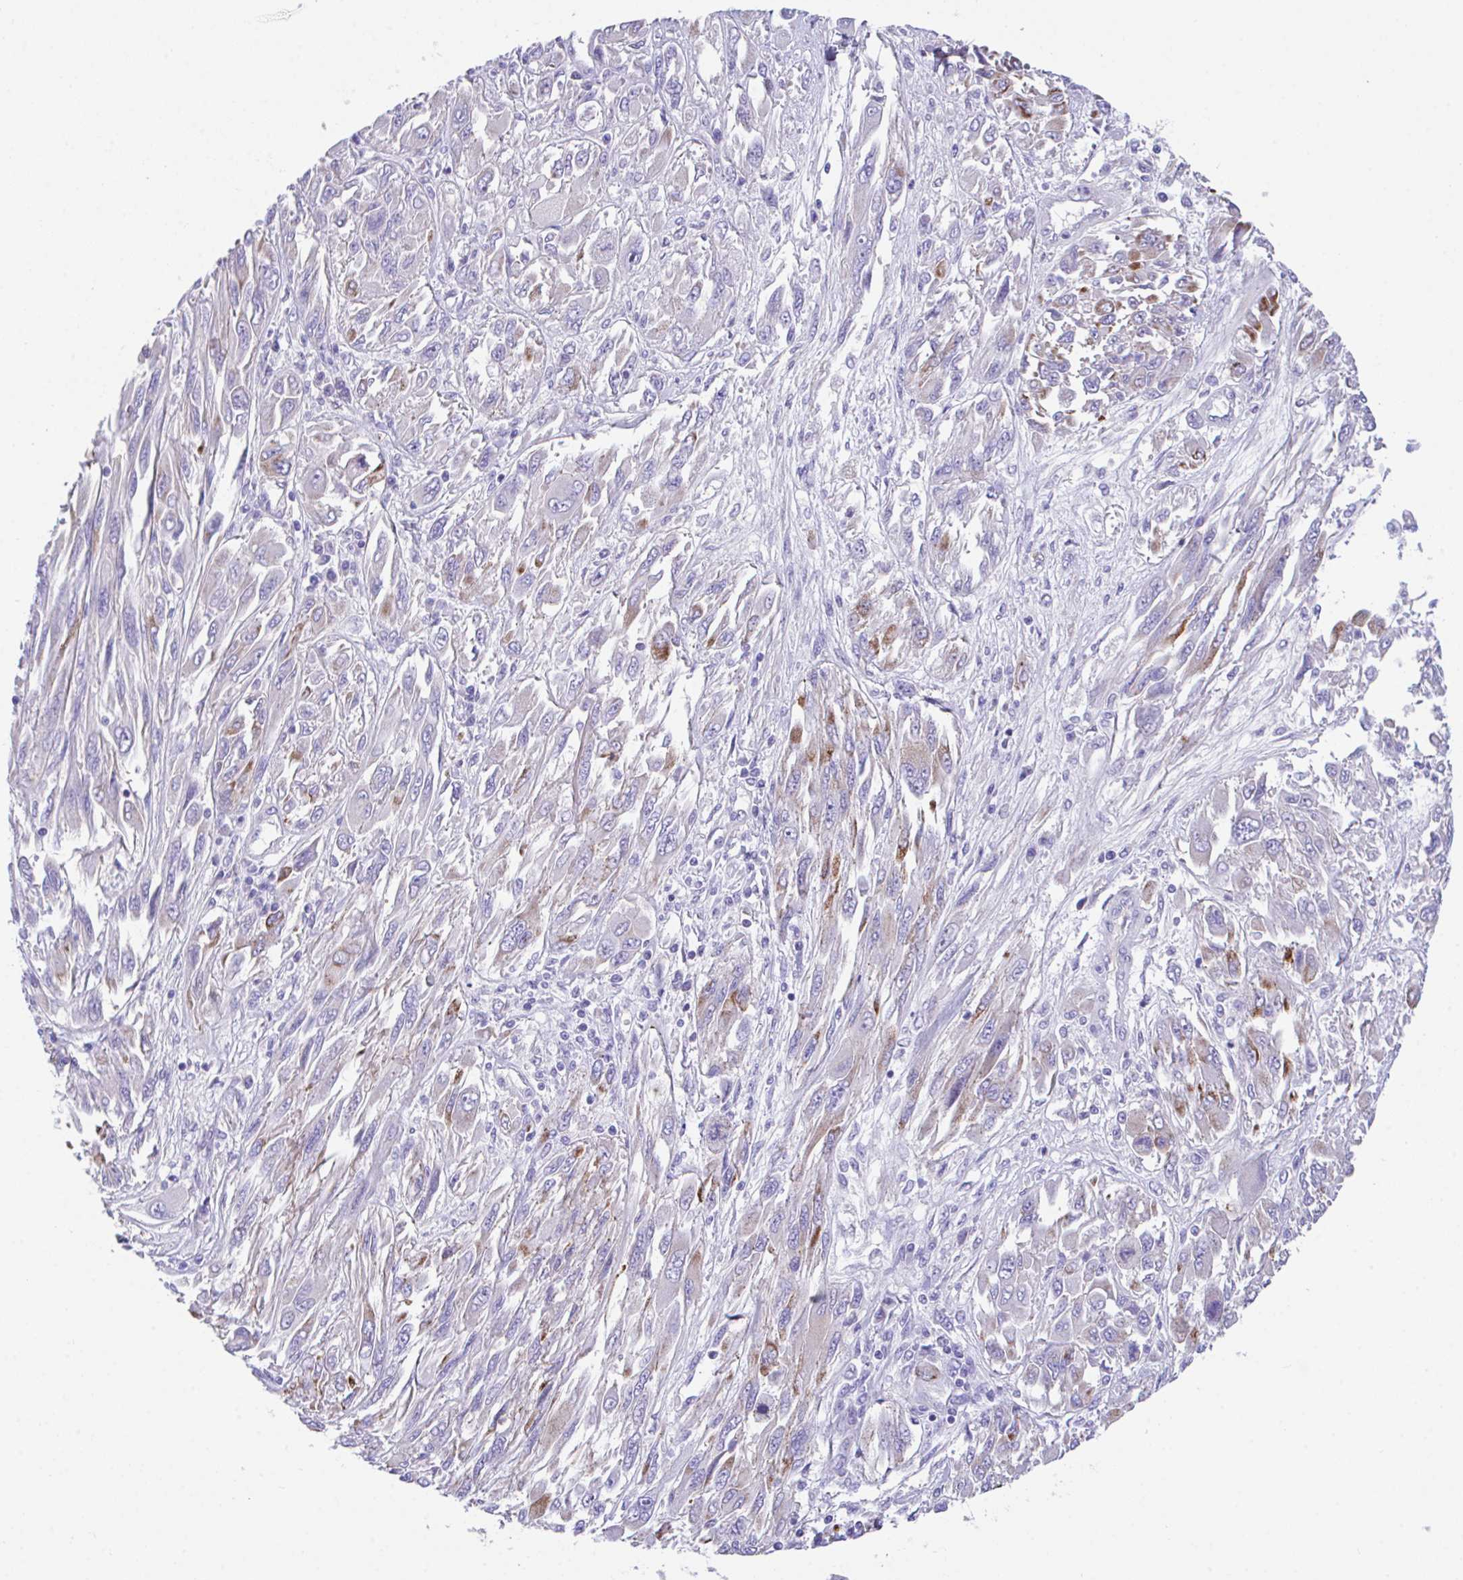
{"staining": {"intensity": "moderate", "quantity": "25%-75%", "location": "cytoplasmic/membranous"}, "tissue": "melanoma", "cell_type": "Tumor cells", "image_type": "cancer", "snomed": [{"axis": "morphology", "description": "Malignant melanoma, NOS"}, {"axis": "topography", "description": "Skin"}], "caption": "Brown immunohistochemical staining in malignant melanoma shows moderate cytoplasmic/membranous expression in about 25%-75% of tumor cells.", "gene": "SLC16A6", "patient": {"sex": "female", "age": 91}}